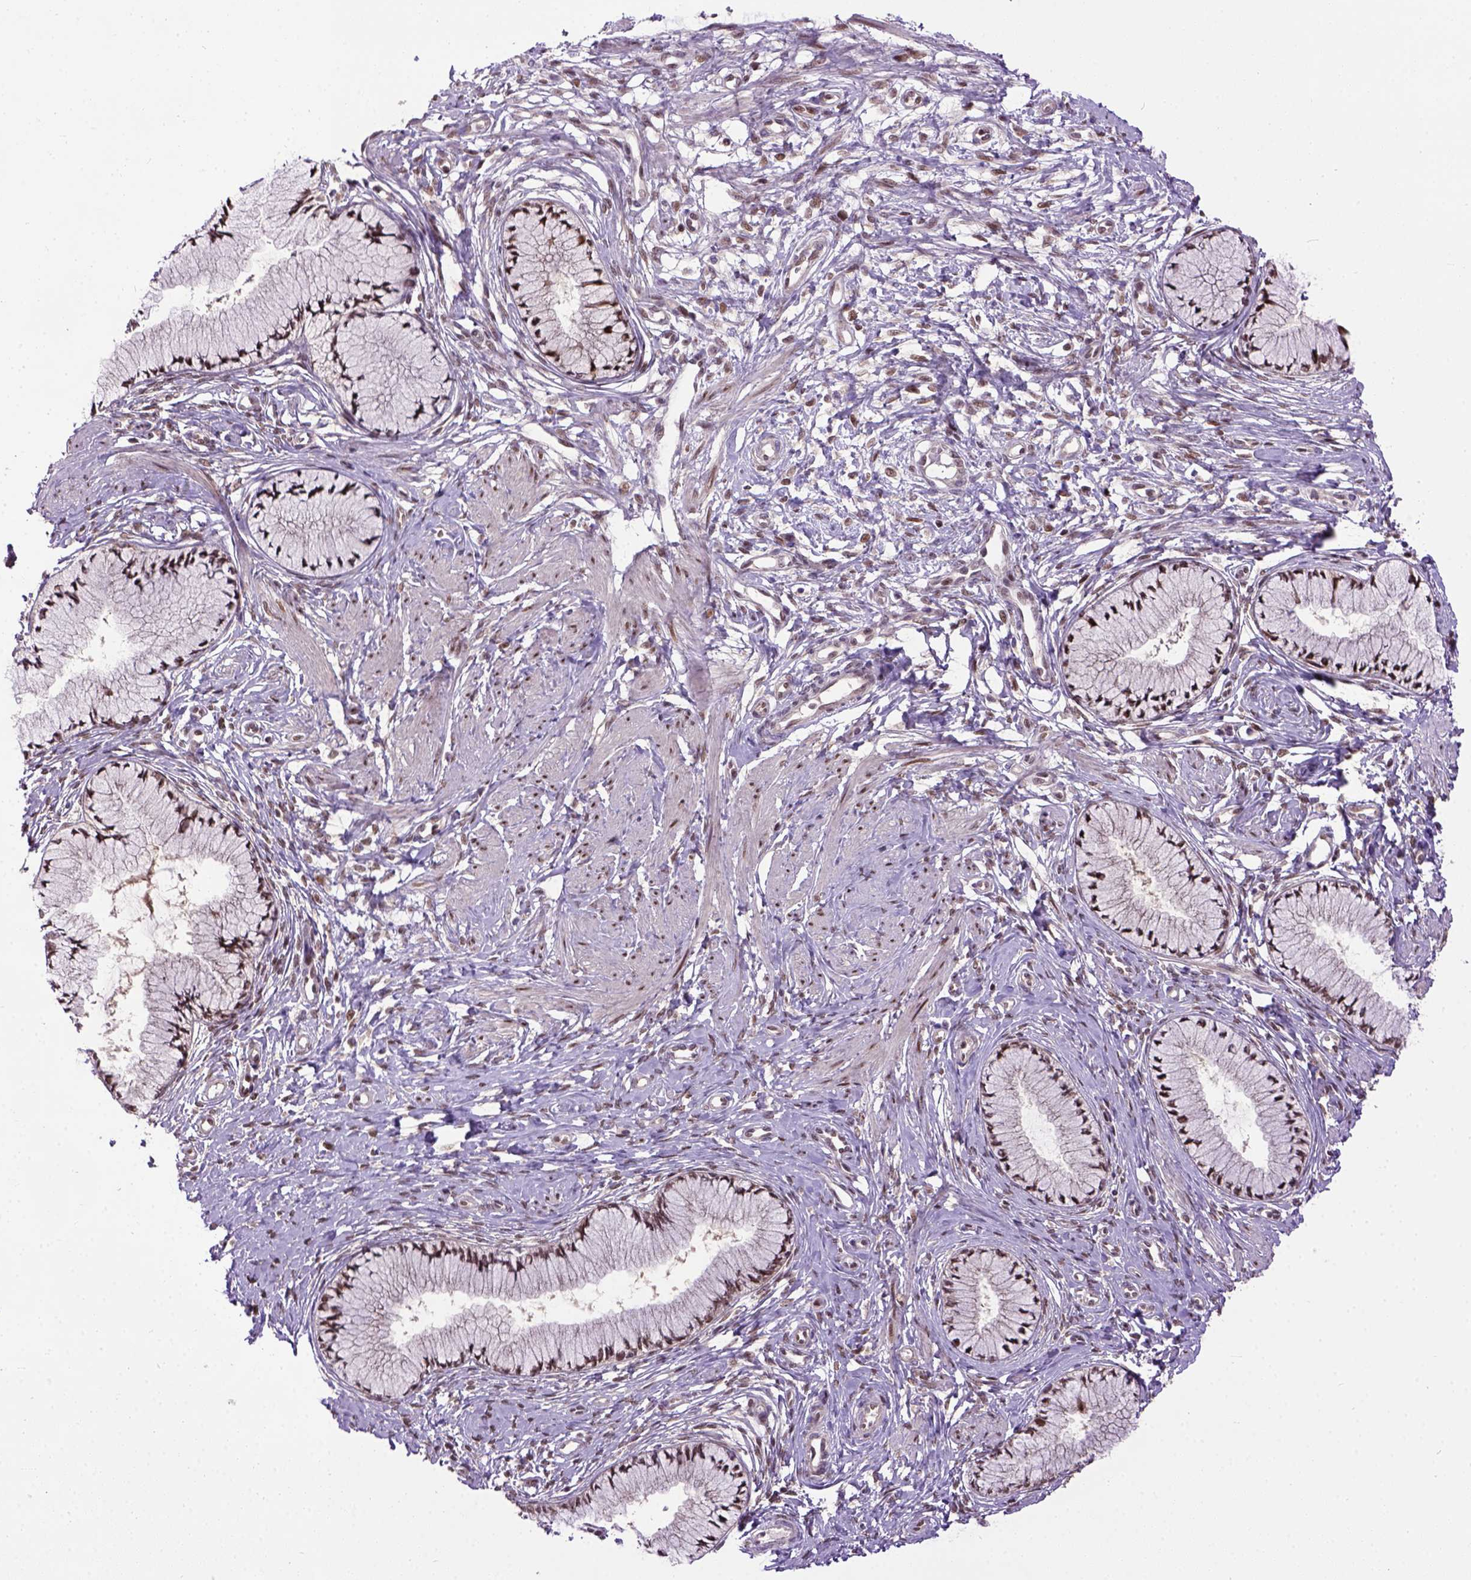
{"staining": {"intensity": "moderate", "quantity": ">75%", "location": "nuclear"}, "tissue": "cervix", "cell_type": "Glandular cells", "image_type": "normal", "snomed": [{"axis": "morphology", "description": "Normal tissue, NOS"}, {"axis": "topography", "description": "Cervix"}], "caption": "Immunohistochemistry of normal cervix exhibits medium levels of moderate nuclear positivity in approximately >75% of glandular cells. The staining was performed using DAB to visualize the protein expression in brown, while the nuclei were stained in blue with hematoxylin (Magnification: 20x).", "gene": "UBA3", "patient": {"sex": "female", "age": 37}}